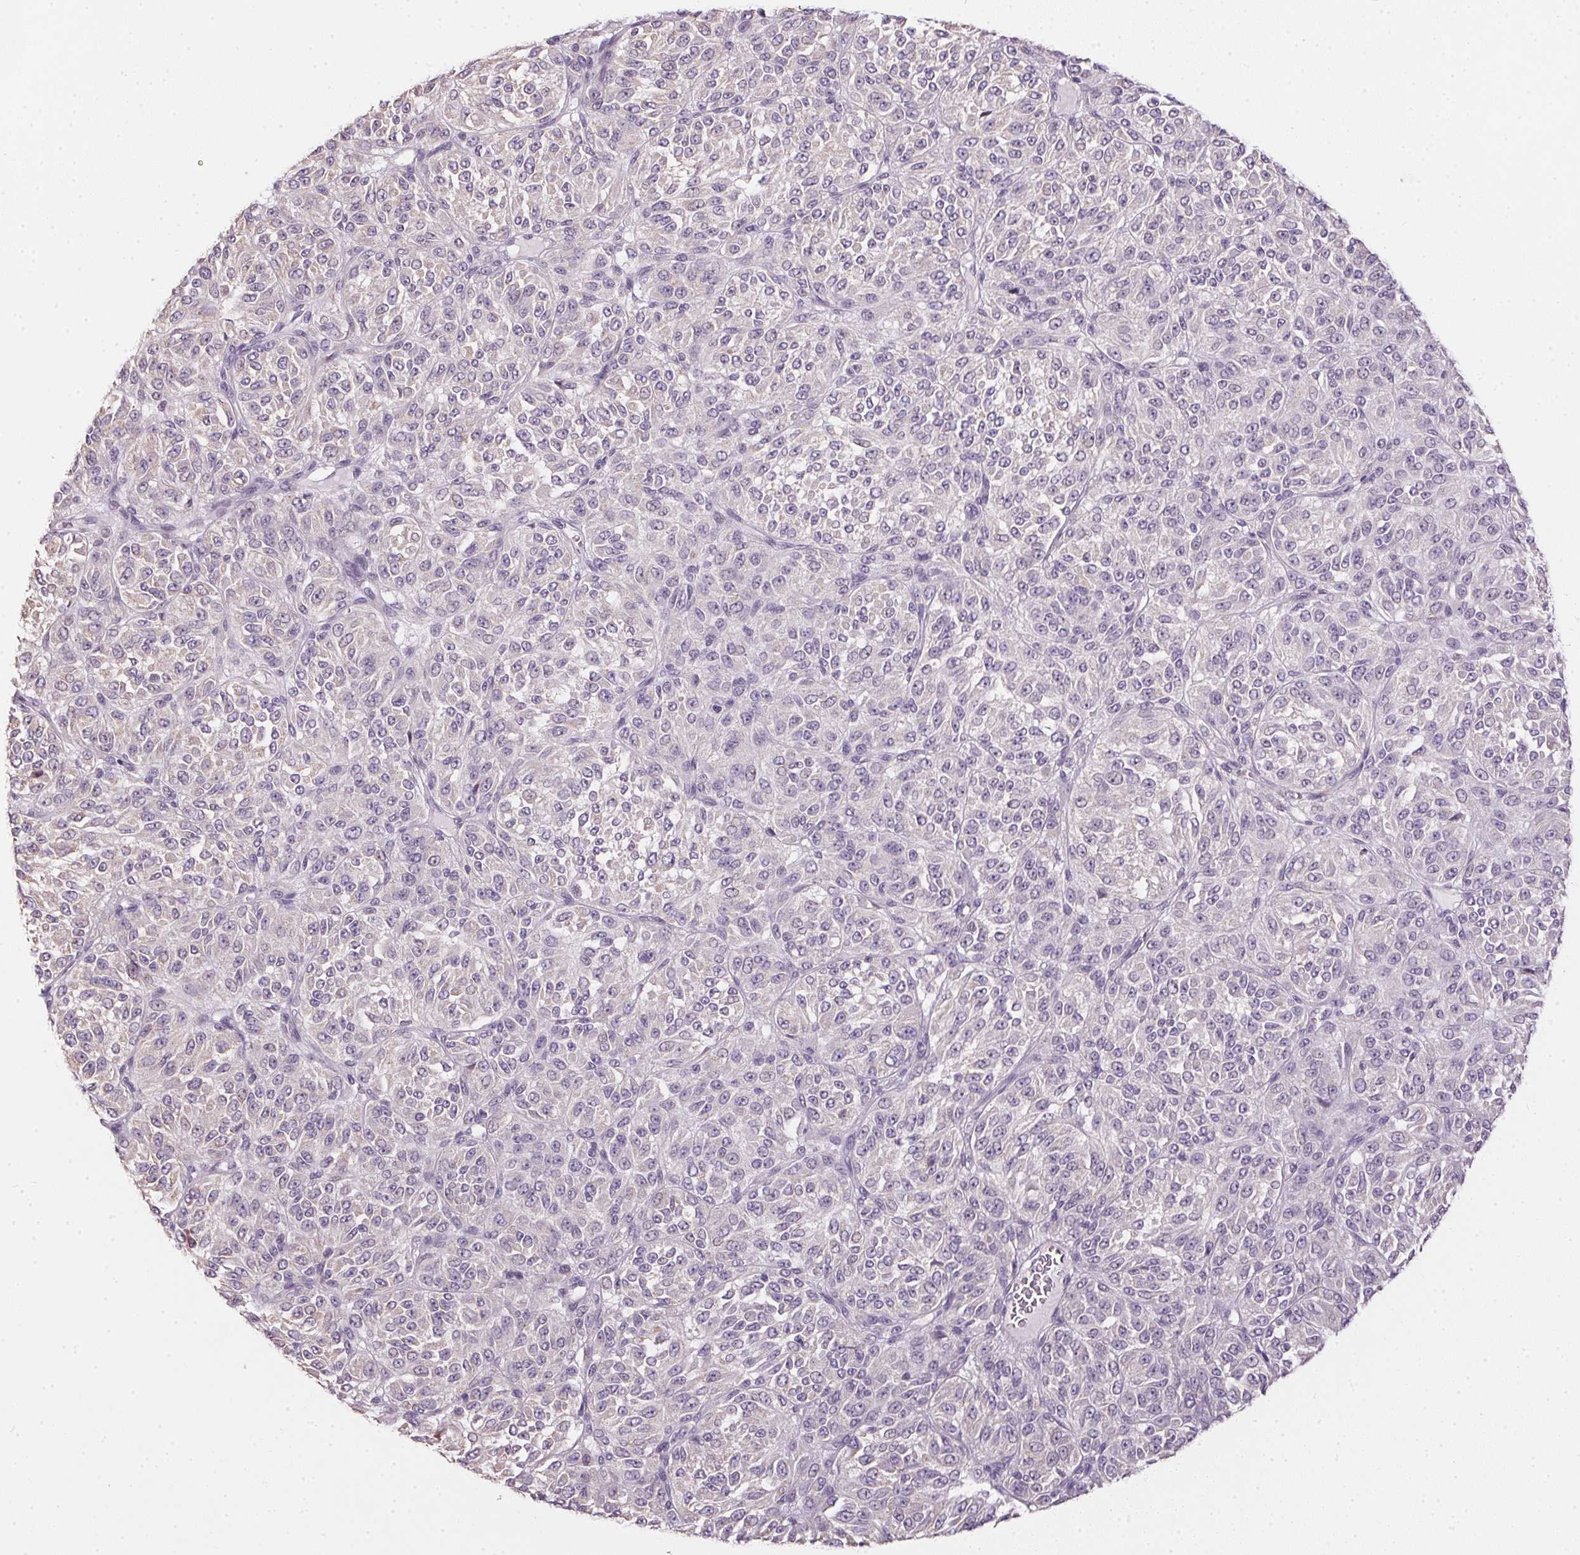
{"staining": {"intensity": "negative", "quantity": "none", "location": "none"}, "tissue": "melanoma", "cell_type": "Tumor cells", "image_type": "cancer", "snomed": [{"axis": "morphology", "description": "Malignant melanoma, Metastatic site"}, {"axis": "topography", "description": "Brain"}], "caption": "This is an immunohistochemistry (IHC) photomicrograph of malignant melanoma (metastatic site). There is no staining in tumor cells.", "gene": "SPACA9", "patient": {"sex": "female", "age": 56}}